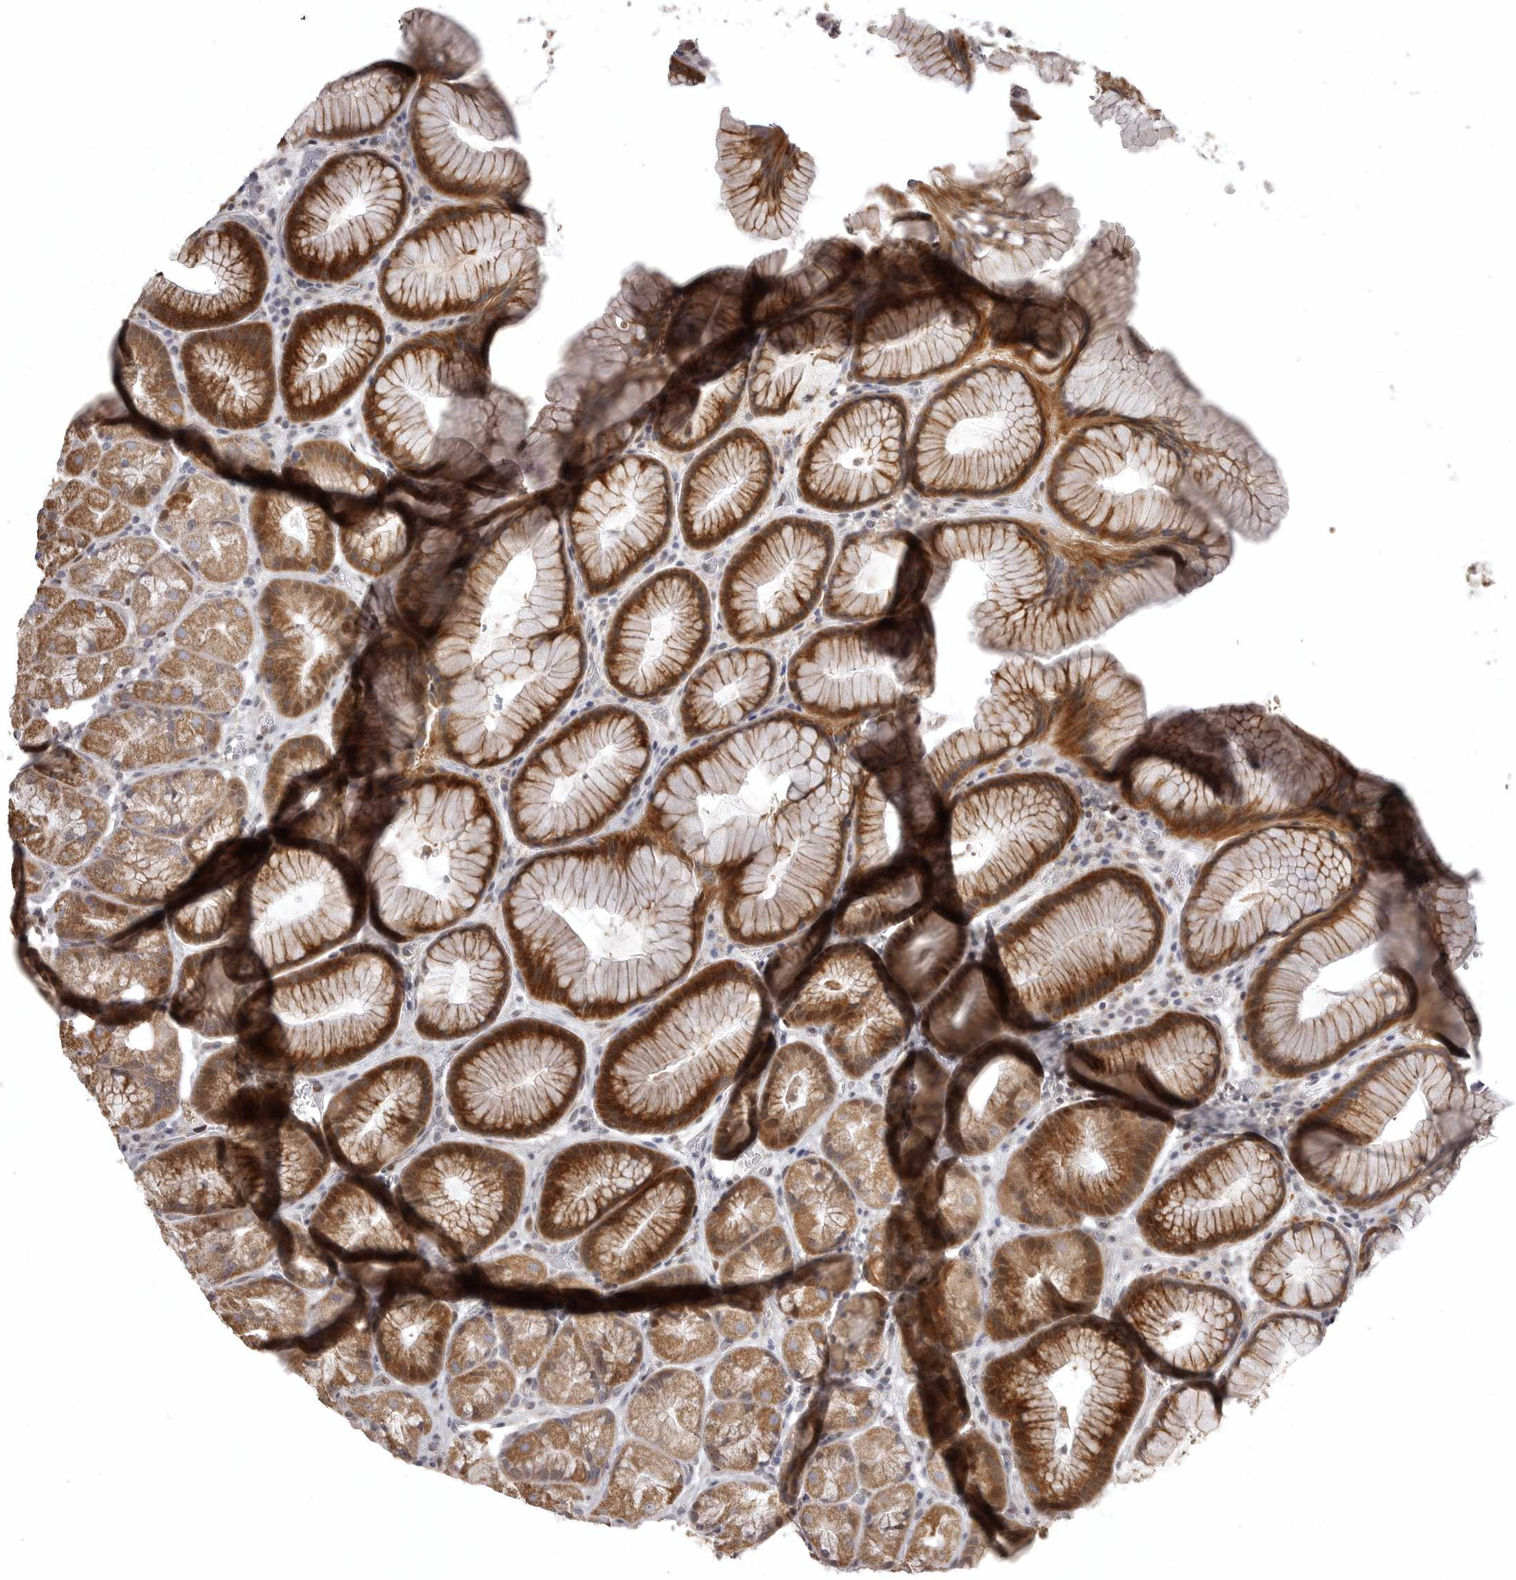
{"staining": {"intensity": "moderate", "quantity": "25%-75%", "location": "cytoplasmic/membranous"}, "tissue": "stomach", "cell_type": "Glandular cells", "image_type": "normal", "snomed": [{"axis": "morphology", "description": "Normal tissue, NOS"}, {"axis": "topography", "description": "Stomach, upper"}, {"axis": "topography", "description": "Stomach"}], "caption": "This micrograph reveals benign stomach stained with immunohistochemistry (IHC) to label a protein in brown. The cytoplasmic/membranous of glandular cells show moderate positivity for the protein. Nuclei are counter-stained blue.", "gene": "POLE2", "patient": {"sex": "male", "age": 48}}